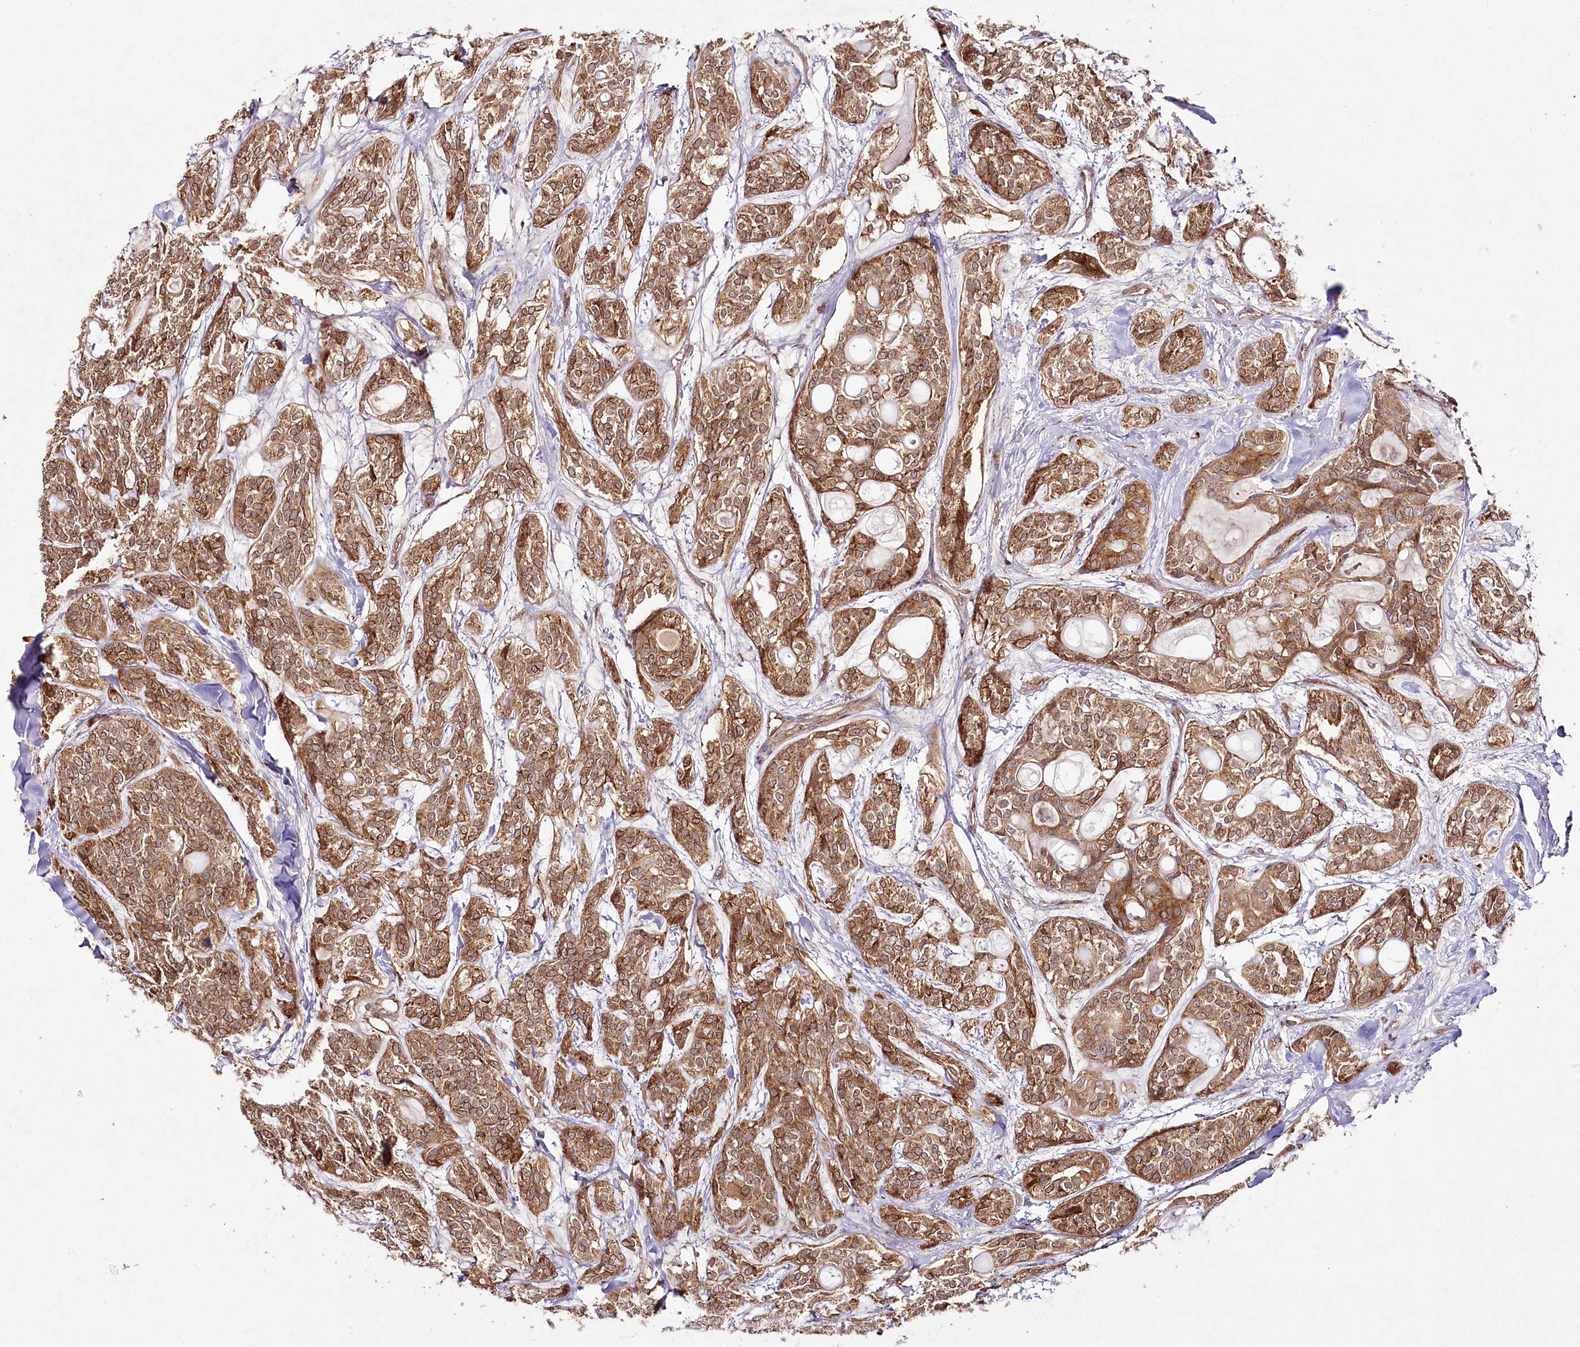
{"staining": {"intensity": "moderate", "quantity": ">75%", "location": "cytoplasmic/membranous,nuclear"}, "tissue": "head and neck cancer", "cell_type": "Tumor cells", "image_type": "cancer", "snomed": [{"axis": "morphology", "description": "Adenocarcinoma, NOS"}, {"axis": "topography", "description": "Head-Neck"}], "caption": "Protein expression analysis of human head and neck cancer reveals moderate cytoplasmic/membranous and nuclear positivity in about >75% of tumor cells.", "gene": "COPG1", "patient": {"sex": "male", "age": 66}}